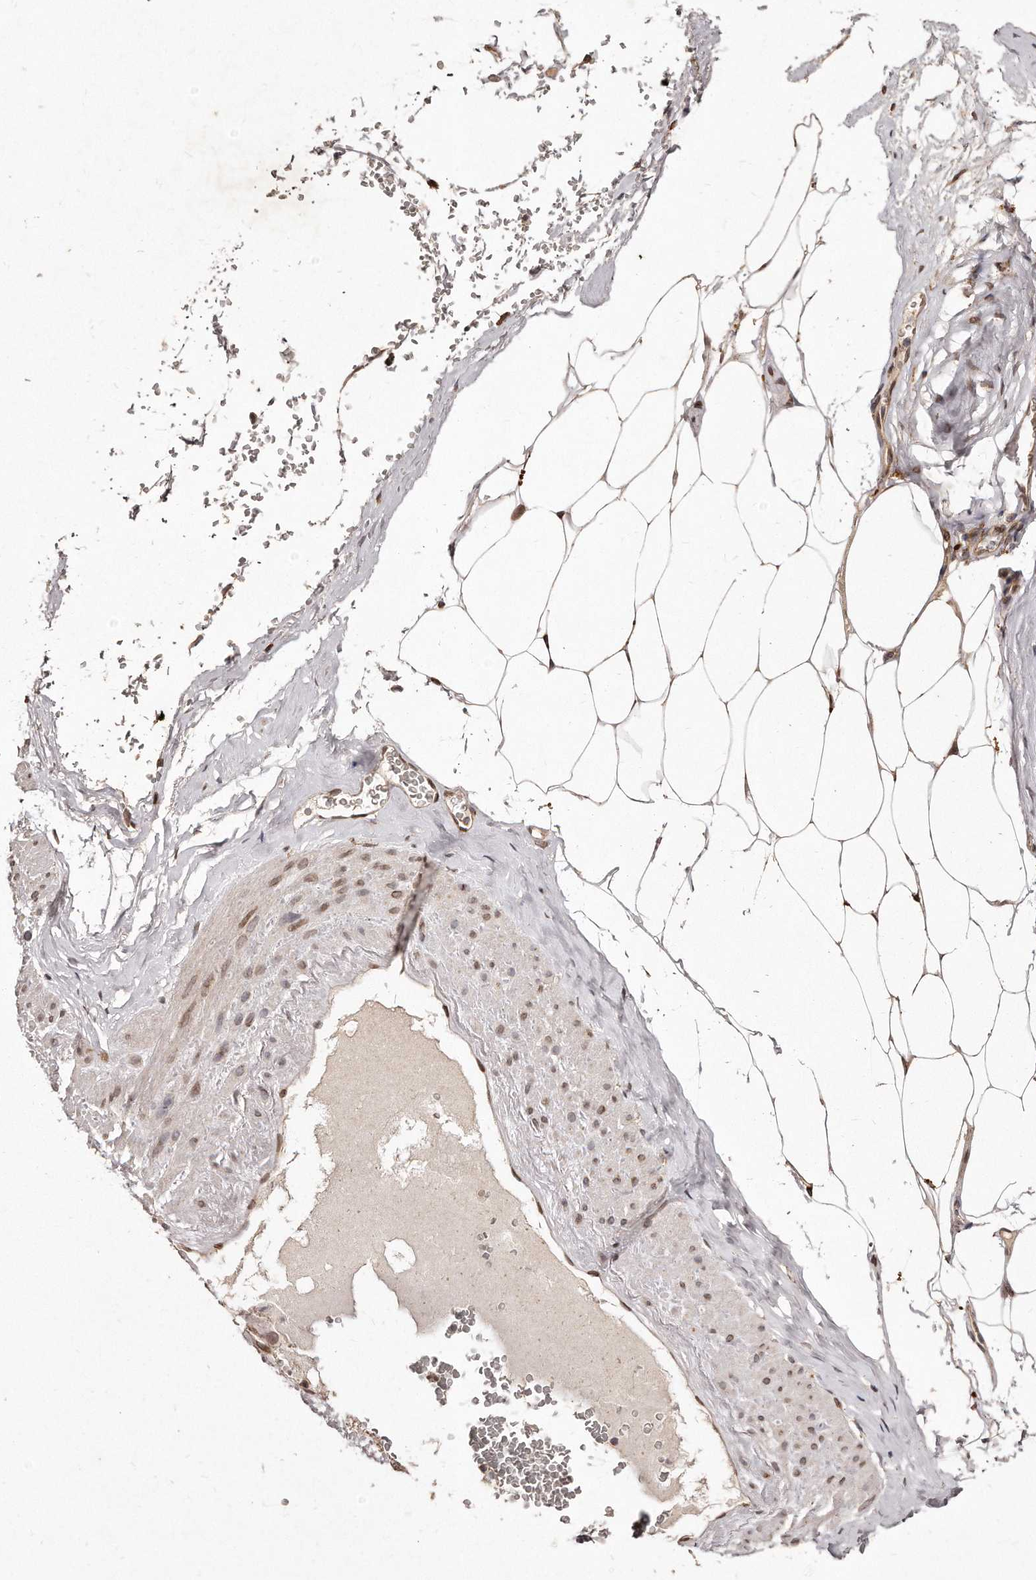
{"staining": {"intensity": "moderate", "quantity": ">75%", "location": "cytoplasmic/membranous,nuclear"}, "tissue": "adipose tissue", "cell_type": "Adipocytes", "image_type": "normal", "snomed": [{"axis": "morphology", "description": "Normal tissue, NOS"}, {"axis": "morphology", "description": "Adenocarcinoma, Low grade"}, {"axis": "topography", "description": "Prostate"}, {"axis": "topography", "description": "Peripheral nerve tissue"}], "caption": "Brown immunohistochemical staining in normal adipose tissue shows moderate cytoplasmic/membranous,nuclear expression in approximately >75% of adipocytes.", "gene": "HASPIN", "patient": {"sex": "male", "age": 63}}